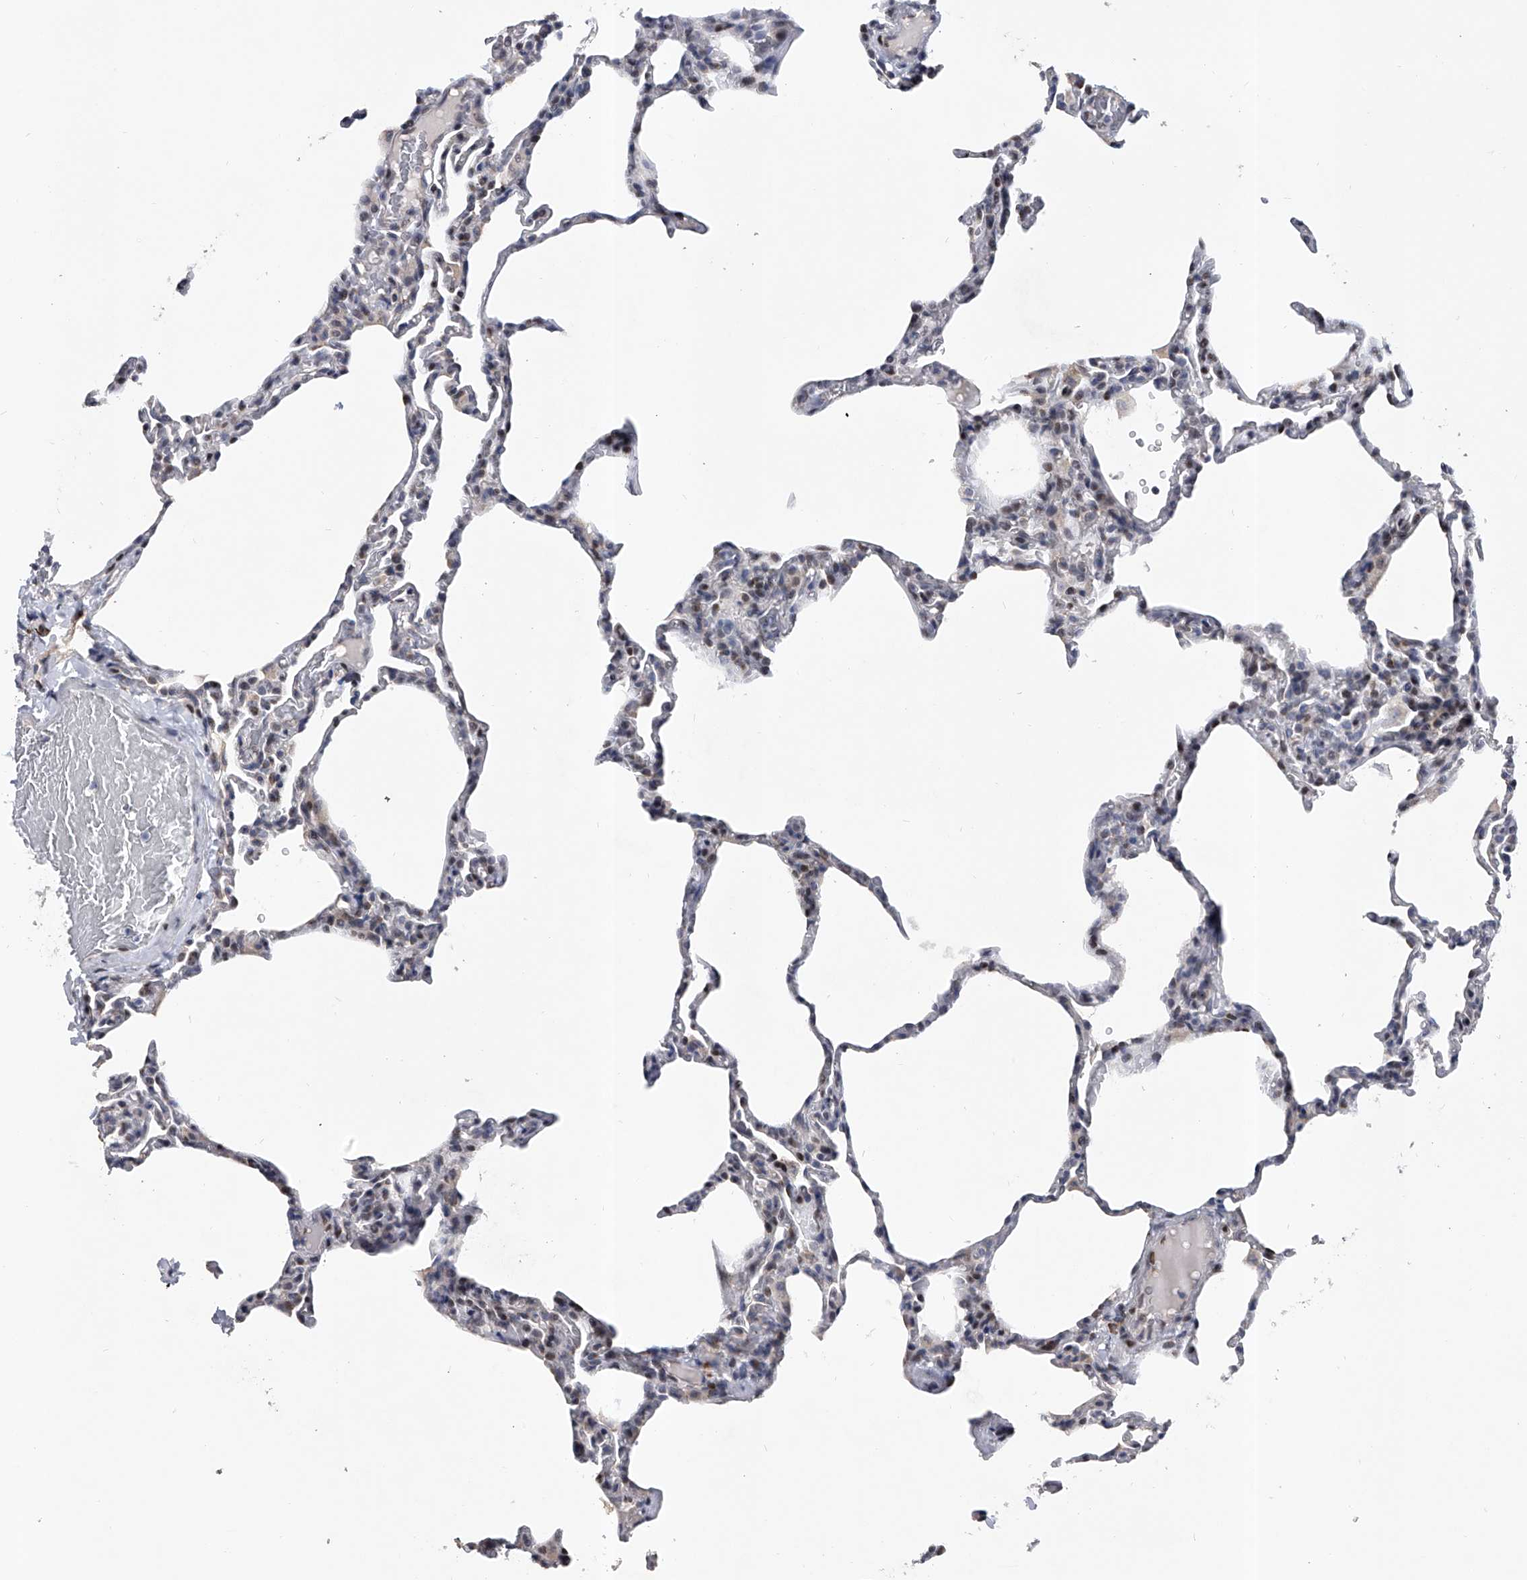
{"staining": {"intensity": "negative", "quantity": "none", "location": "none"}, "tissue": "lung", "cell_type": "Alveolar cells", "image_type": "normal", "snomed": [{"axis": "morphology", "description": "Normal tissue, NOS"}, {"axis": "topography", "description": "Lung"}], "caption": "There is no significant expression in alveolar cells of lung. The staining is performed using DAB brown chromogen with nuclei counter-stained in using hematoxylin.", "gene": "RWDD2A", "patient": {"sex": "male", "age": 20}}